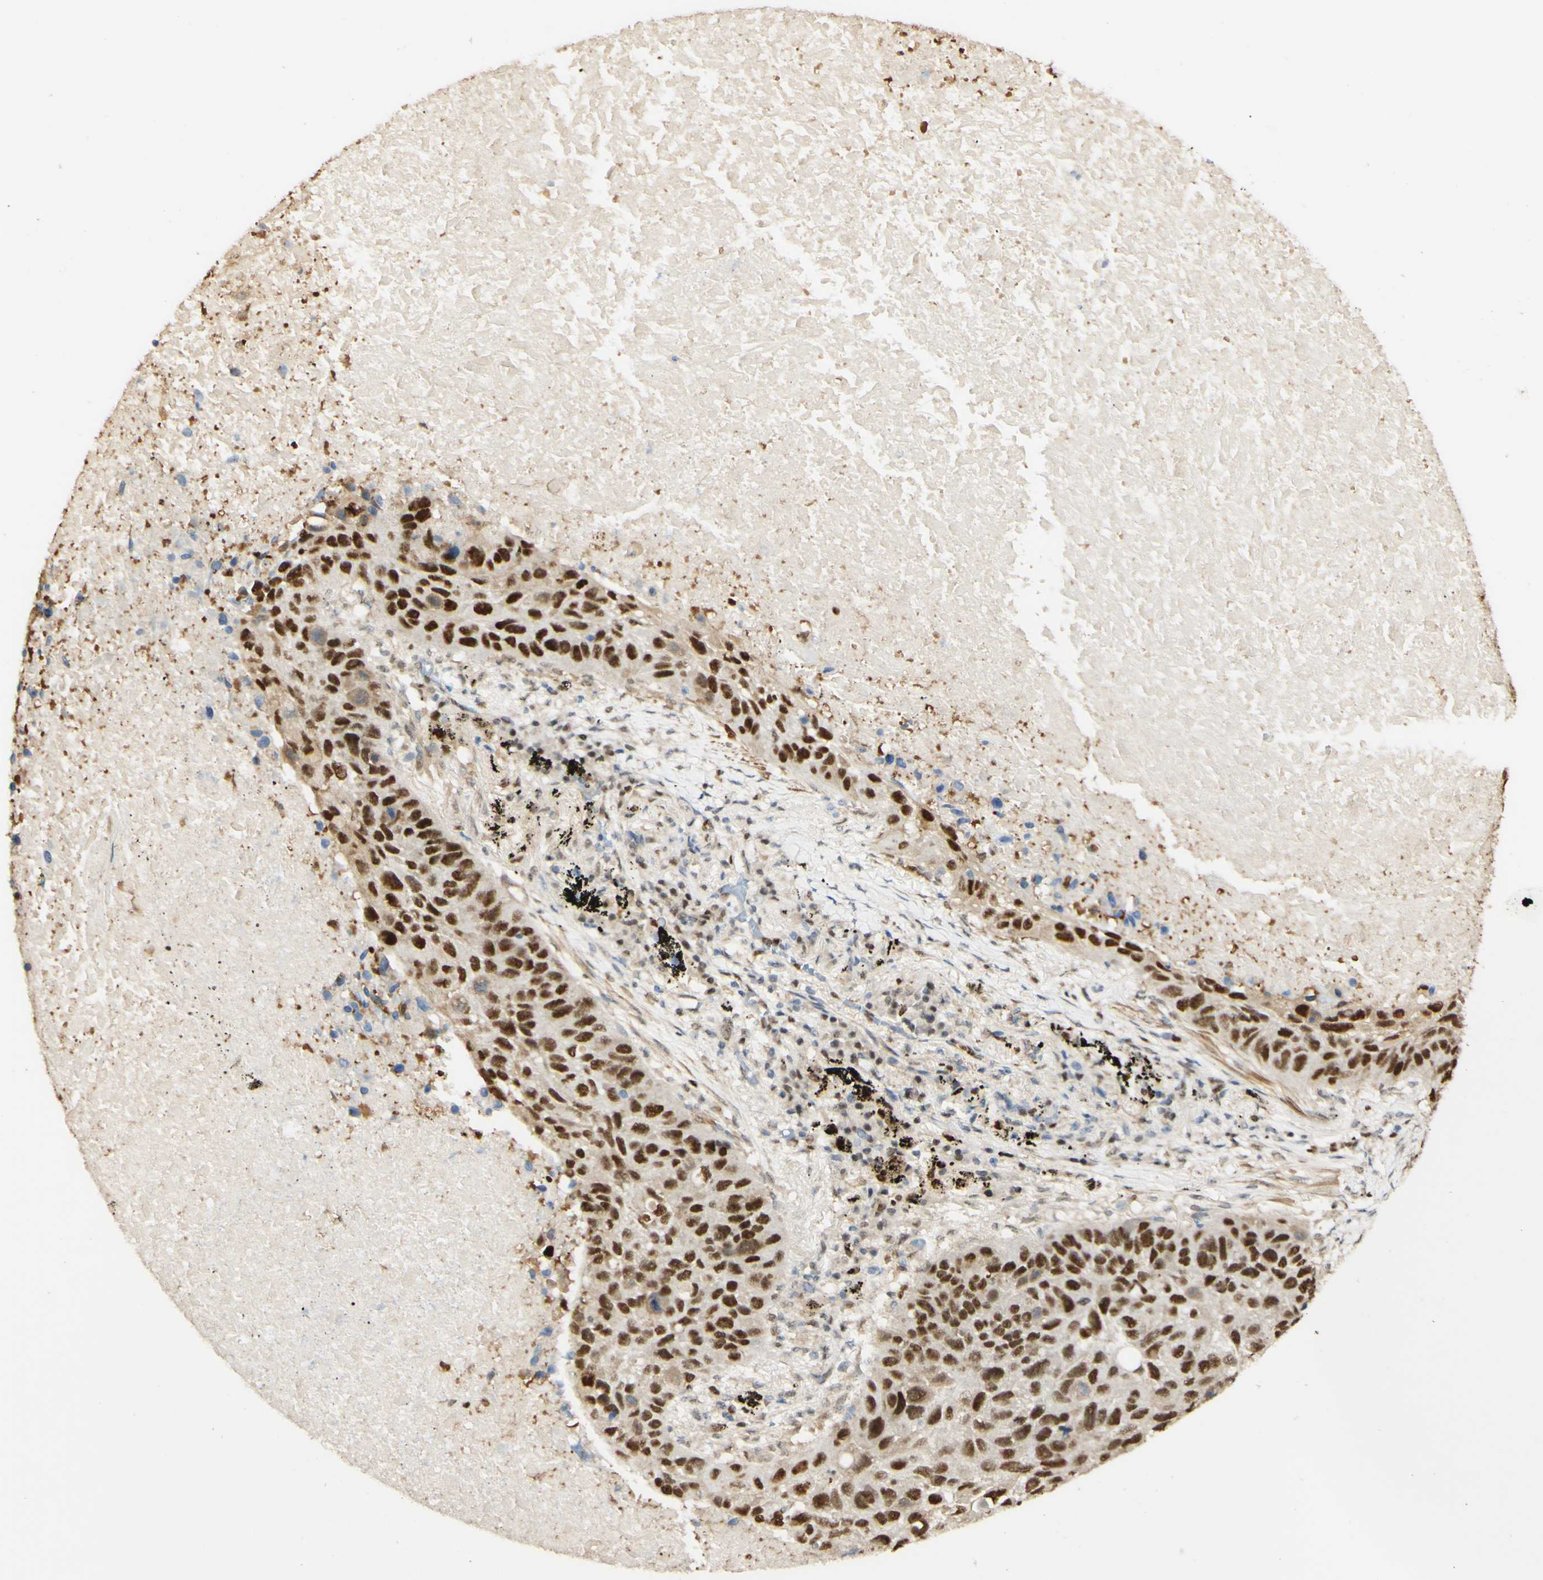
{"staining": {"intensity": "strong", "quantity": ">75%", "location": "nuclear"}, "tissue": "lung cancer", "cell_type": "Tumor cells", "image_type": "cancer", "snomed": [{"axis": "morphology", "description": "Squamous cell carcinoma, NOS"}, {"axis": "topography", "description": "Lung"}], "caption": "Protein expression analysis of human lung squamous cell carcinoma reveals strong nuclear expression in about >75% of tumor cells.", "gene": "MAP3K4", "patient": {"sex": "male", "age": 57}}